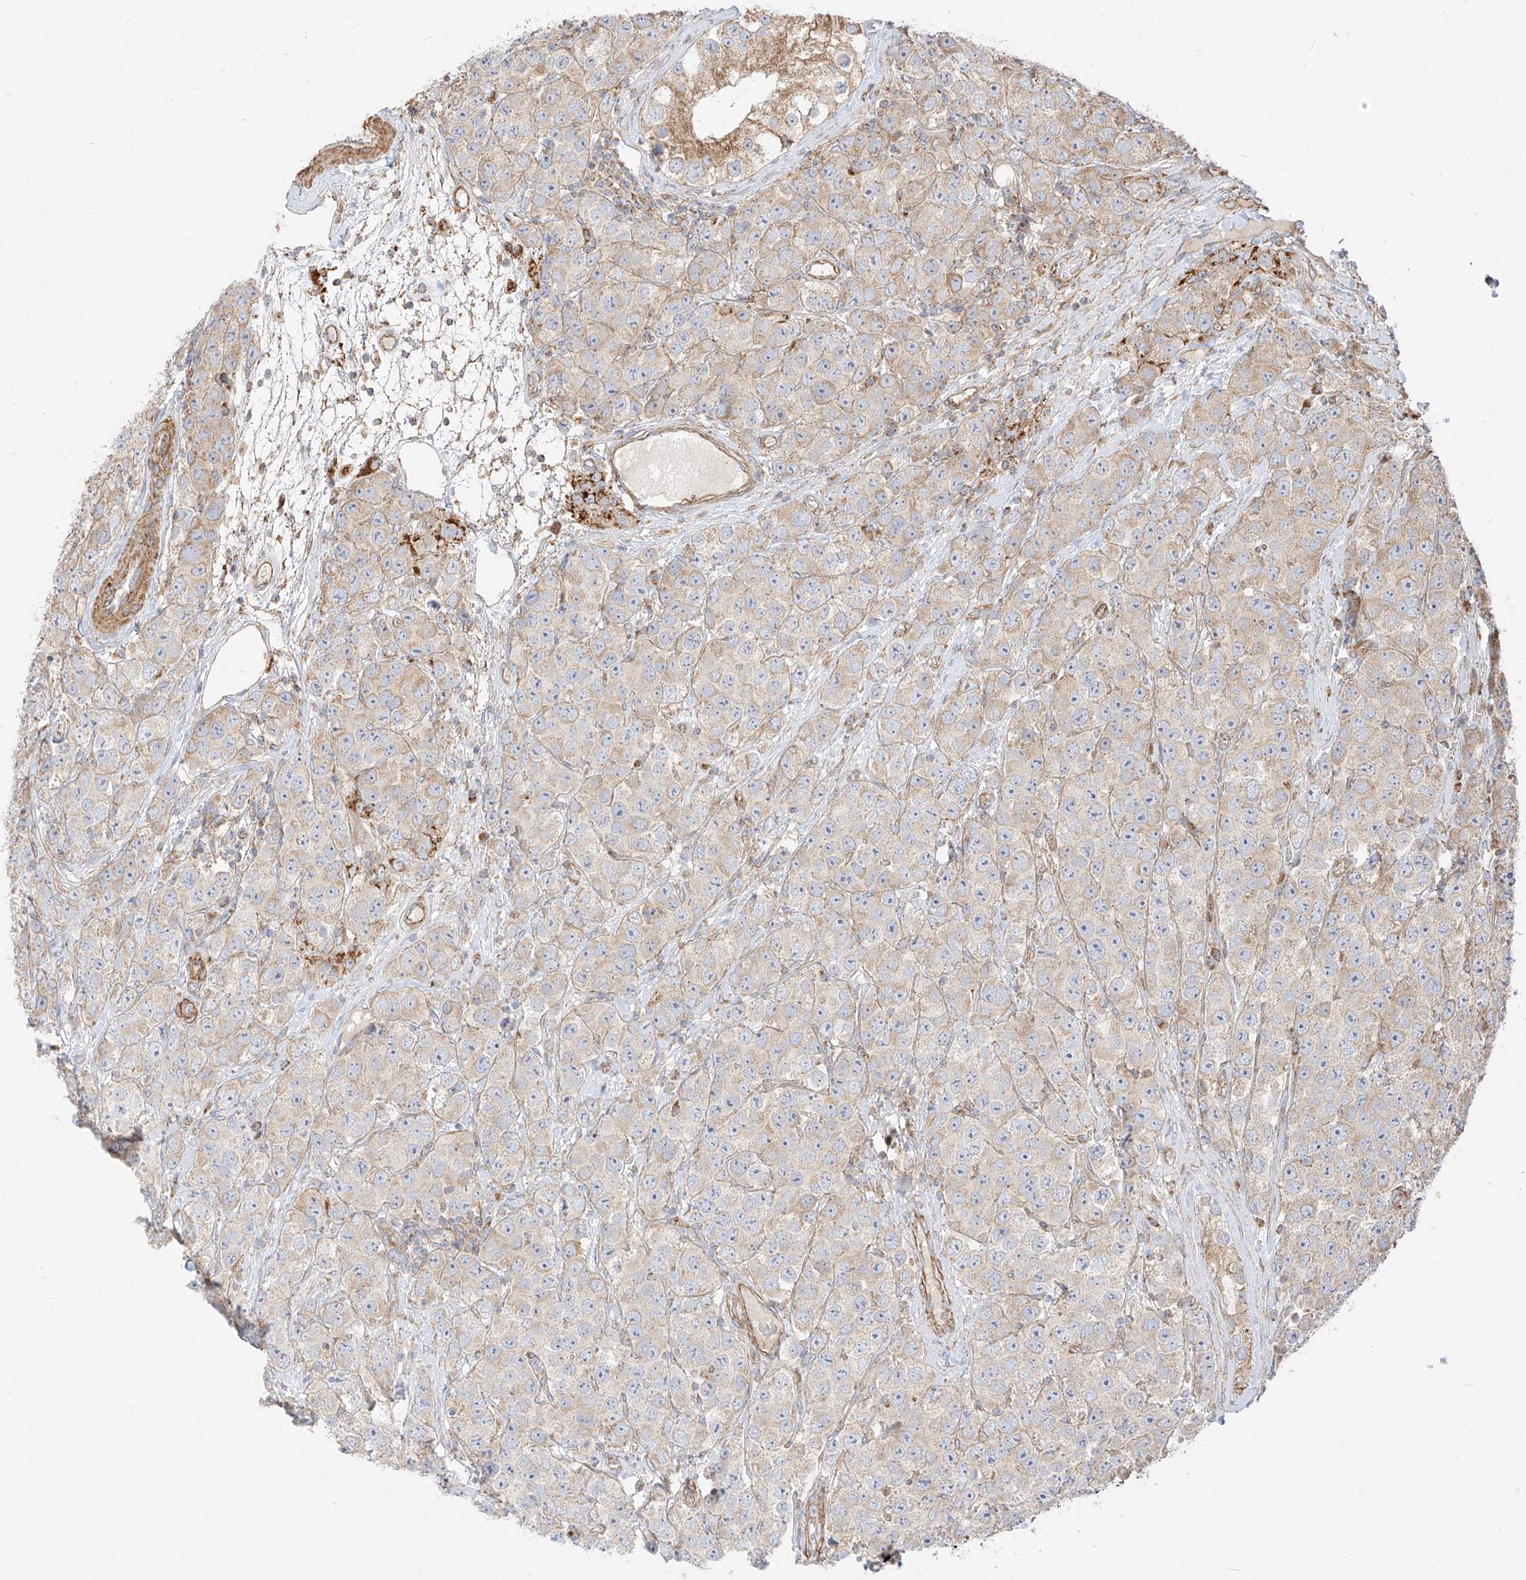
{"staining": {"intensity": "weak", "quantity": "<25%", "location": "cytoplasmic/membranous"}, "tissue": "testis cancer", "cell_type": "Tumor cells", "image_type": "cancer", "snomed": [{"axis": "morphology", "description": "Seminoma, NOS"}, {"axis": "topography", "description": "Testis"}], "caption": "Protein analysis of testis cancer shows no significant positivity in tumor cells.", "gene": "PLCL1", "patient": {"sex": "male", "age": 28}}